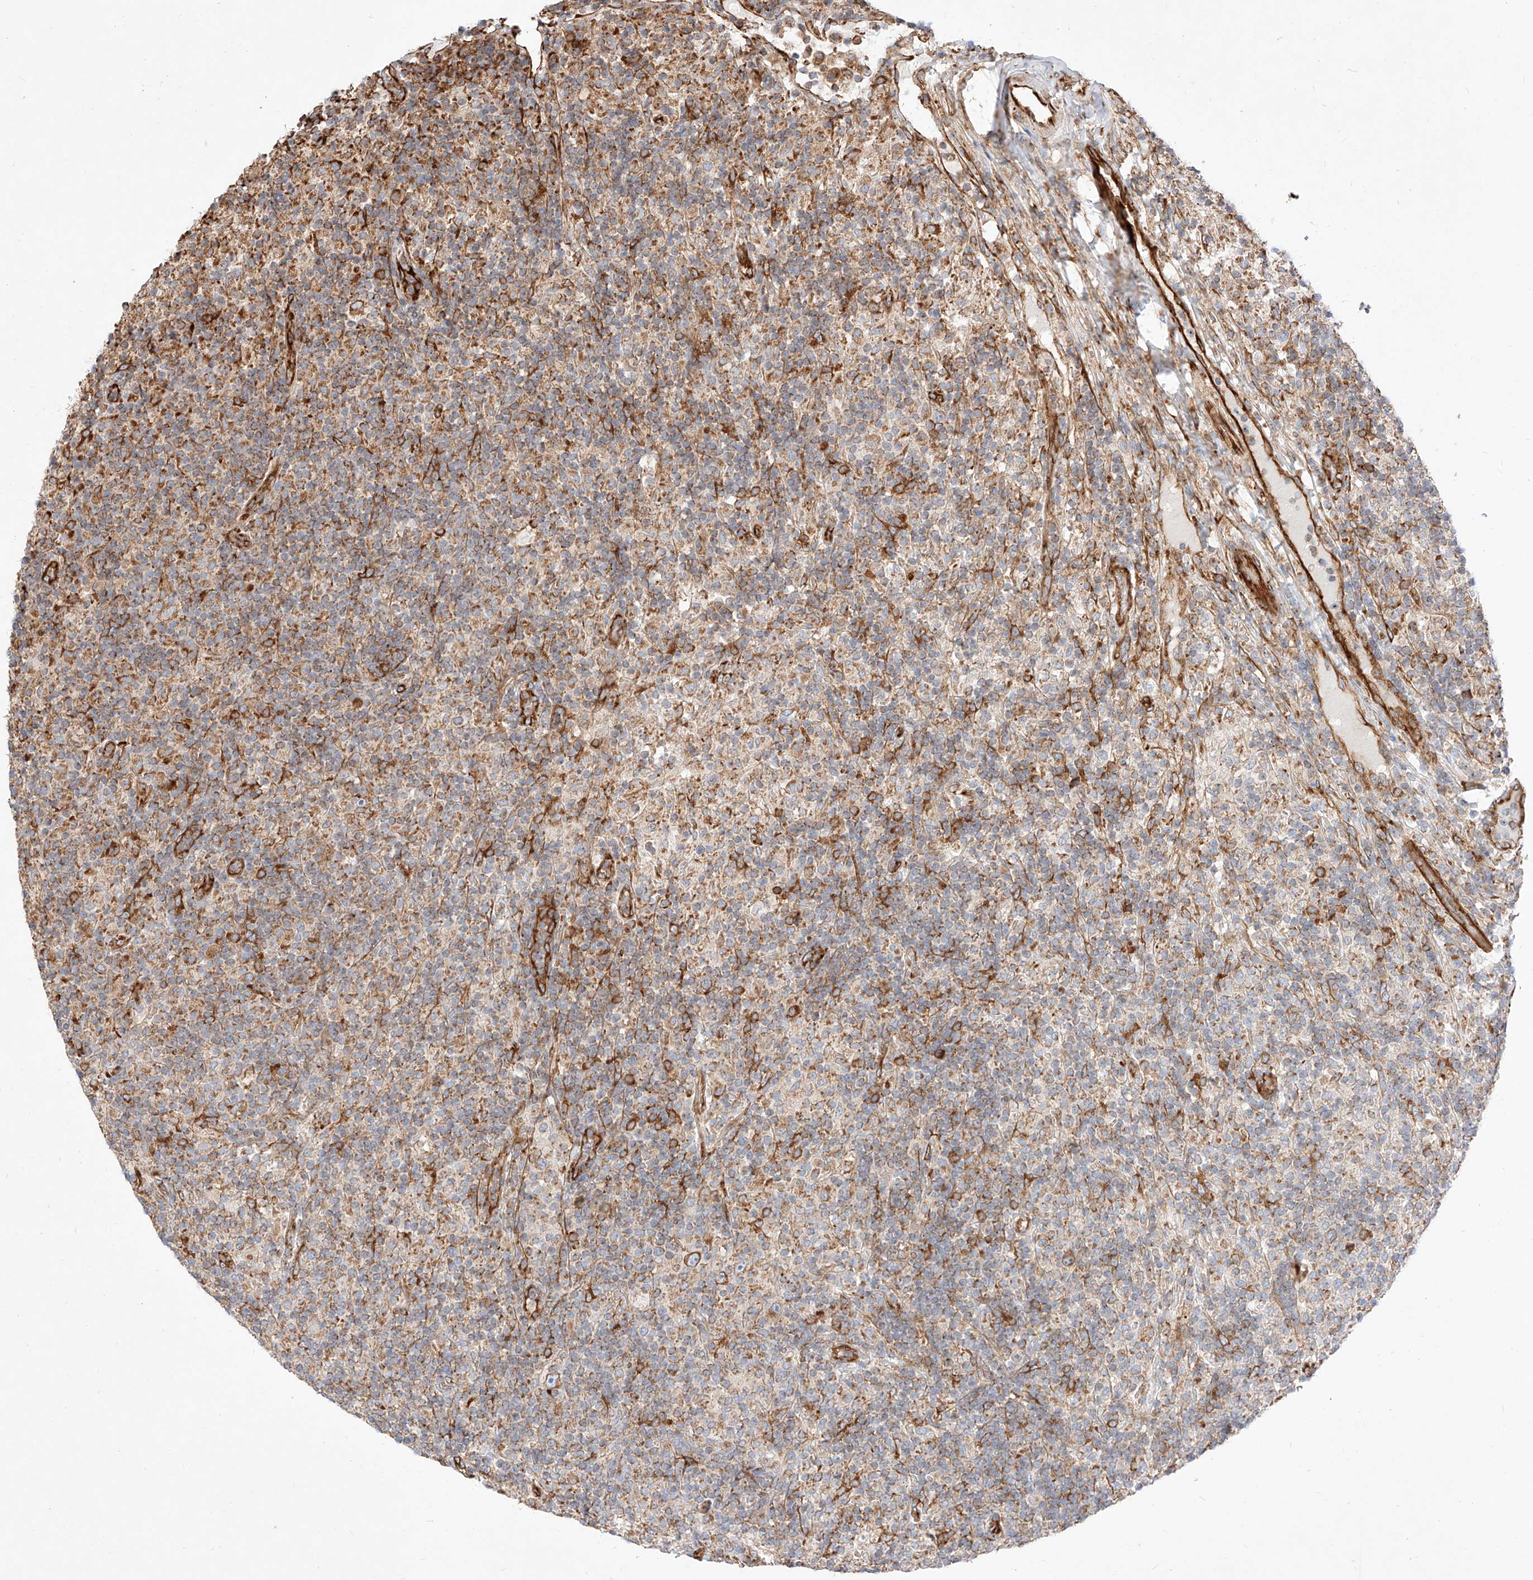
{"staining": {"intensity": "moderate", "quantity": ">75%", "location": "cytoplasmic/membranous"}, "tissue": "lymphoma", "cell_type": "Tumor cells", "image_type": "cancer", "snomed": [{"axis": "morphology", "description": "Hodgkin's disease, NOS"}, {"axis": "topography", "description": "Lymph node"}], "caption": "Immunohistochemistry (DAB (3,3'-diaminobenzidine)) staining of lymphoma exhibits moderate cytoplasmic/membranous protein staining in about >75% of tumor cells.", "gene": "CSGALNACT2", "patient": {"sex": "male", "age": 70}}